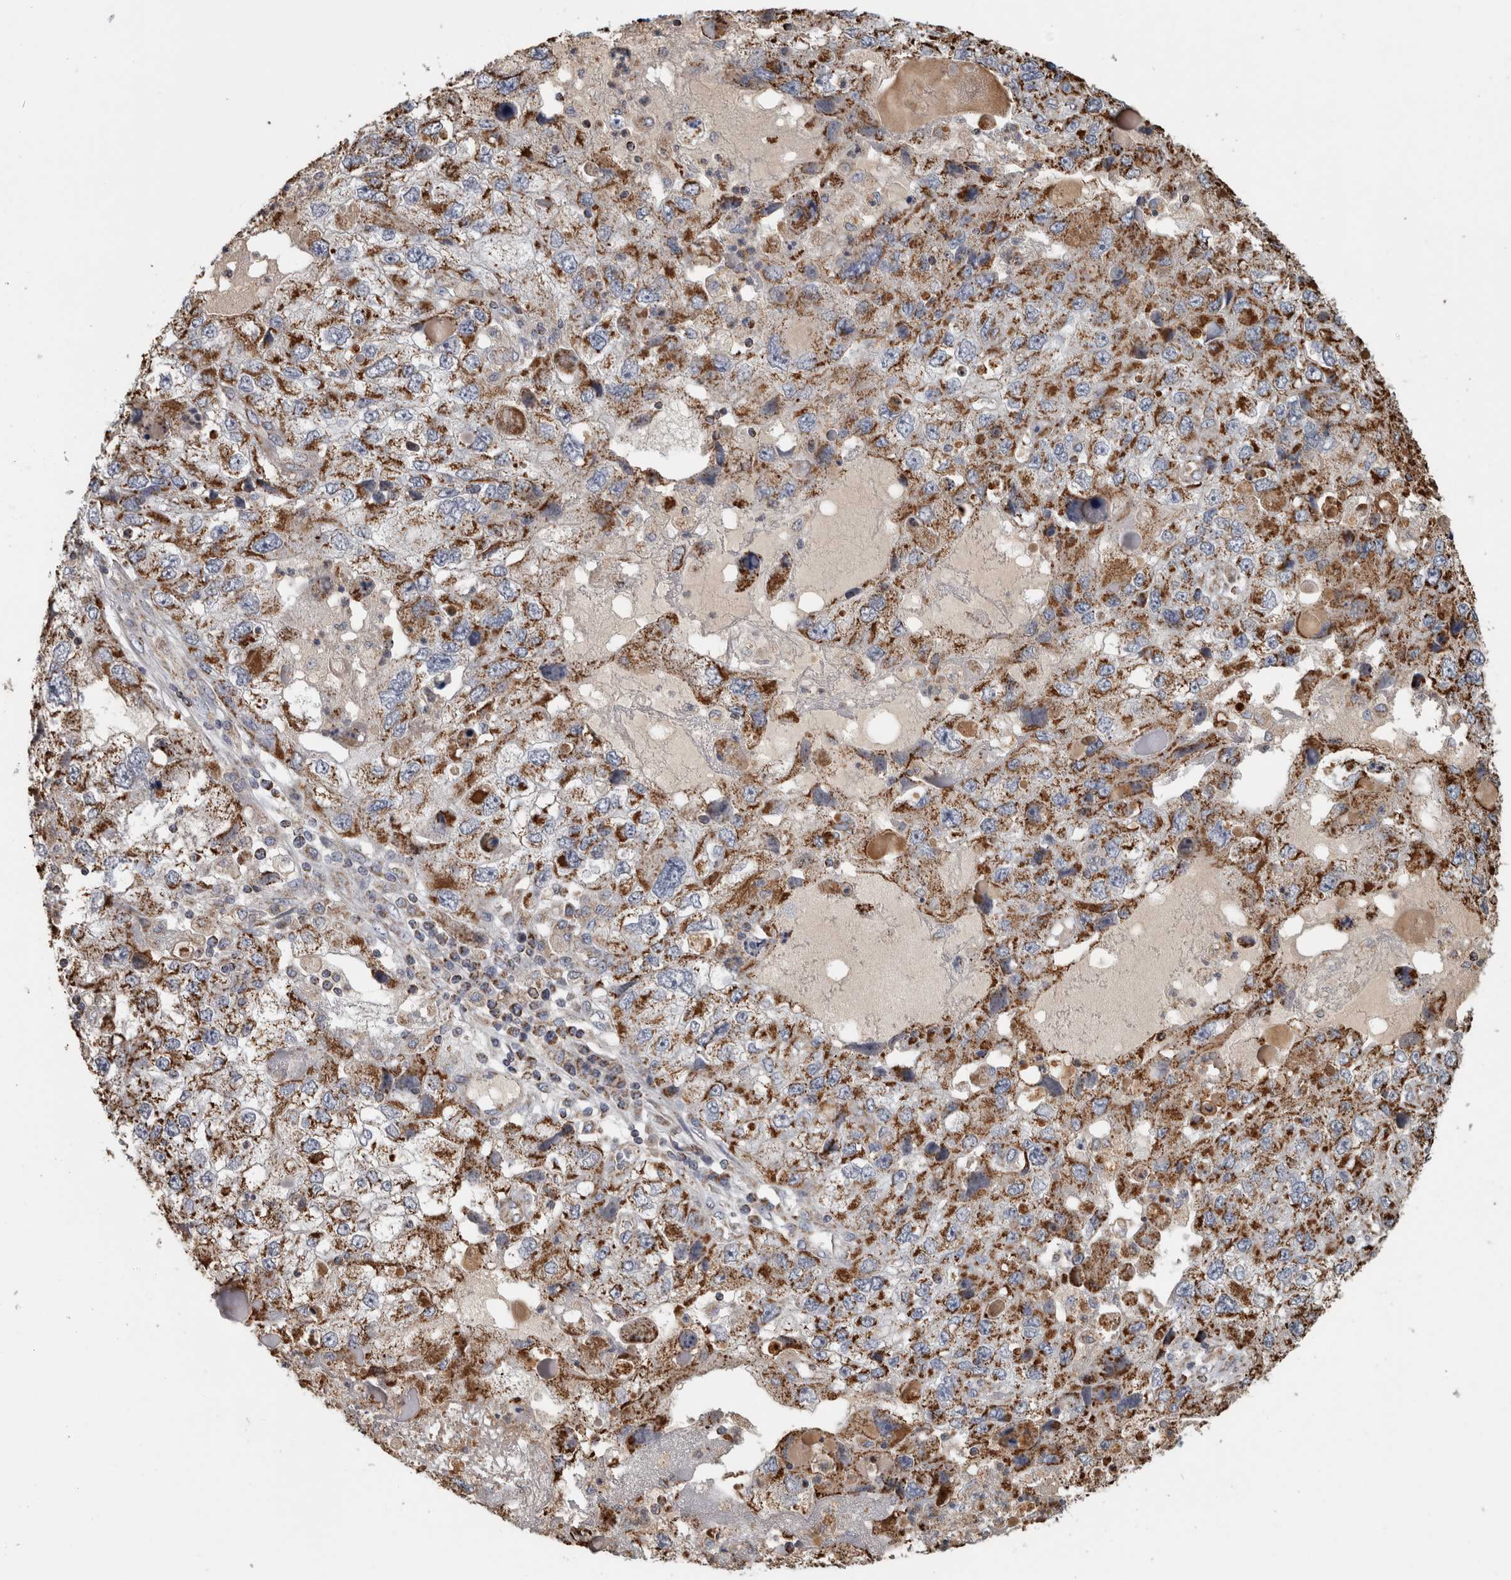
{"staining": {"intensity": "moderate", "quantity": ">75%", "location": "cytoplasmic/membranous"}, "tissue": "endometrial cancer", "cell_type": "Tumor cells", "image_type": "cancer", "snomed": [{"axis": "morphology", "description": "Adenocarcinoma, NOS"}, {"axis": "topography", "description": "Endometrium"}], "caption": "Protein expression analysis of human endometrial cancer (adenocarcinoma) reveals moderate cytoplasmic/membranous positivity in approximately >75% of tumor cells.", "gene": "ST8SIA1", "patient": {"sex": "female", "age": 49}}